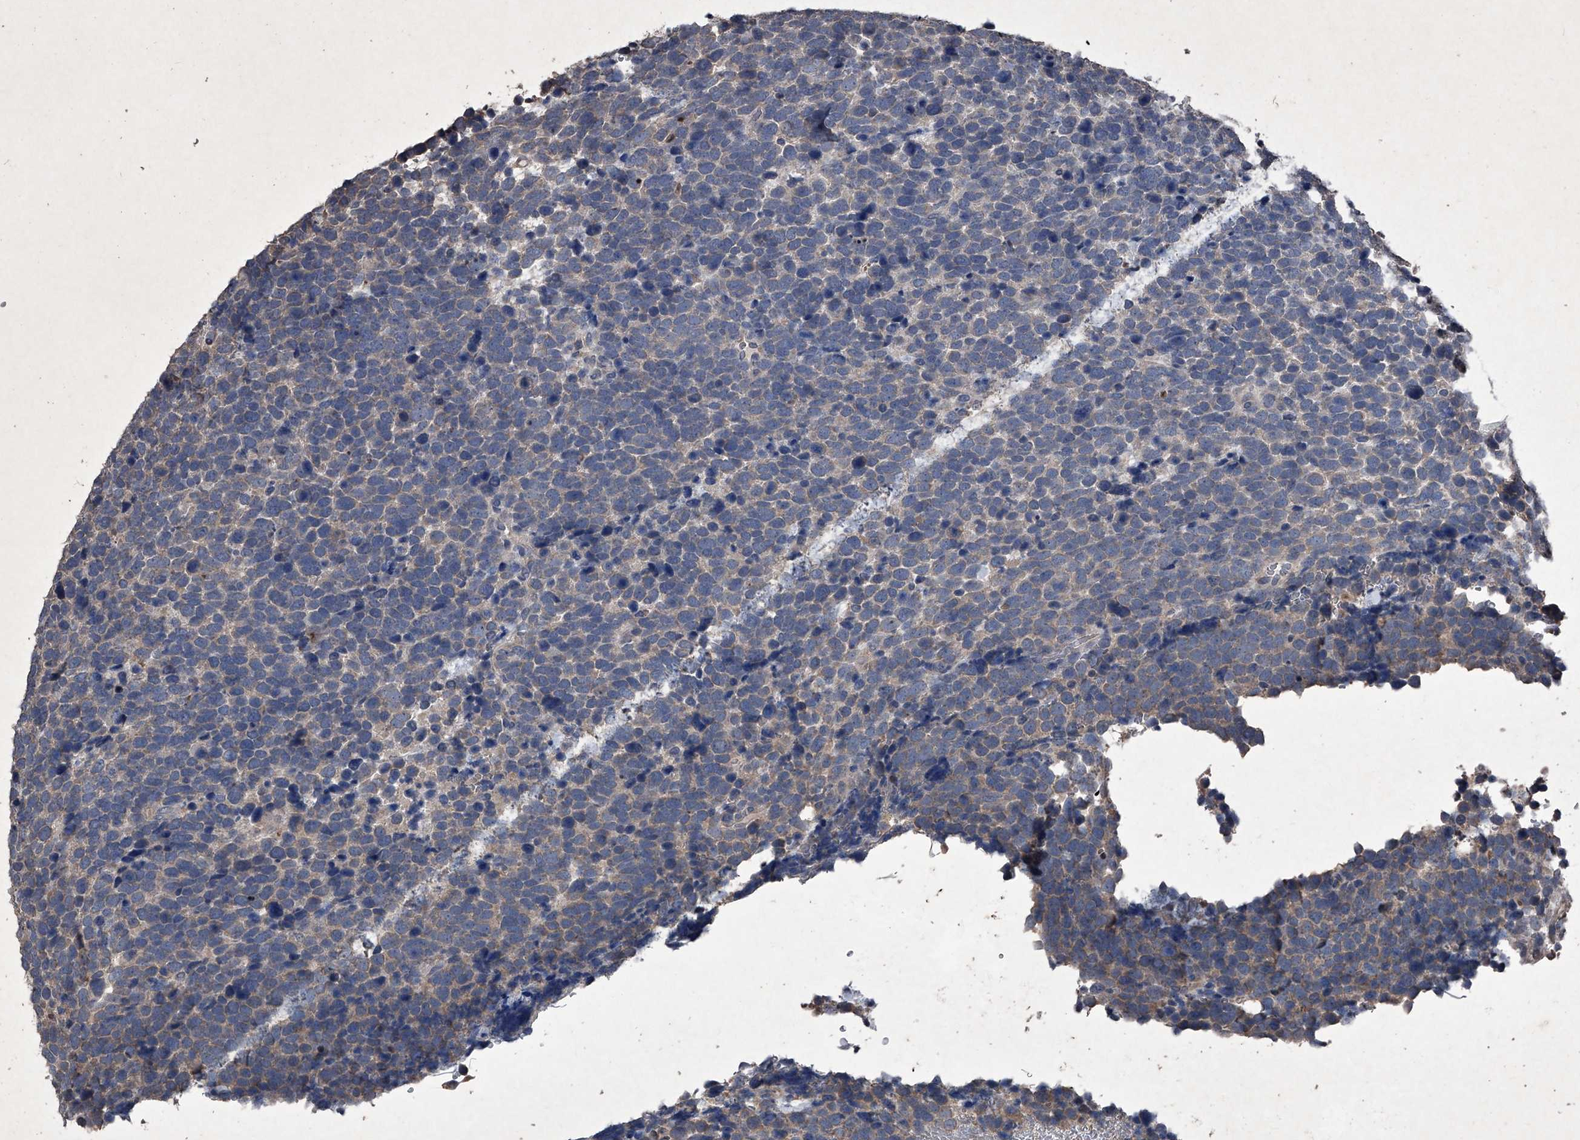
{"staining": {"intensity": "weak", "quantity": "25%-75%", "location": "cytoplasmic/membranous"}, "tissue": "urothelial cancer", "cell_type": "Tumor cells", "image_type": "cancer", "snomed": [{"axis": "morphology", "description": "Urothelial carcinoma, High grade"}, {"axis": "topography", "description": "Urinary bladder"}], "caption": "DAB immunohistochemical staining of human urothelial cancer demonstrates weak cytoplasmic/membranous protein expression in approximately 25%-75% of tumor cells.", "gene": "MAPKAP1", "patient": {"sex": "female", "age": 82}}